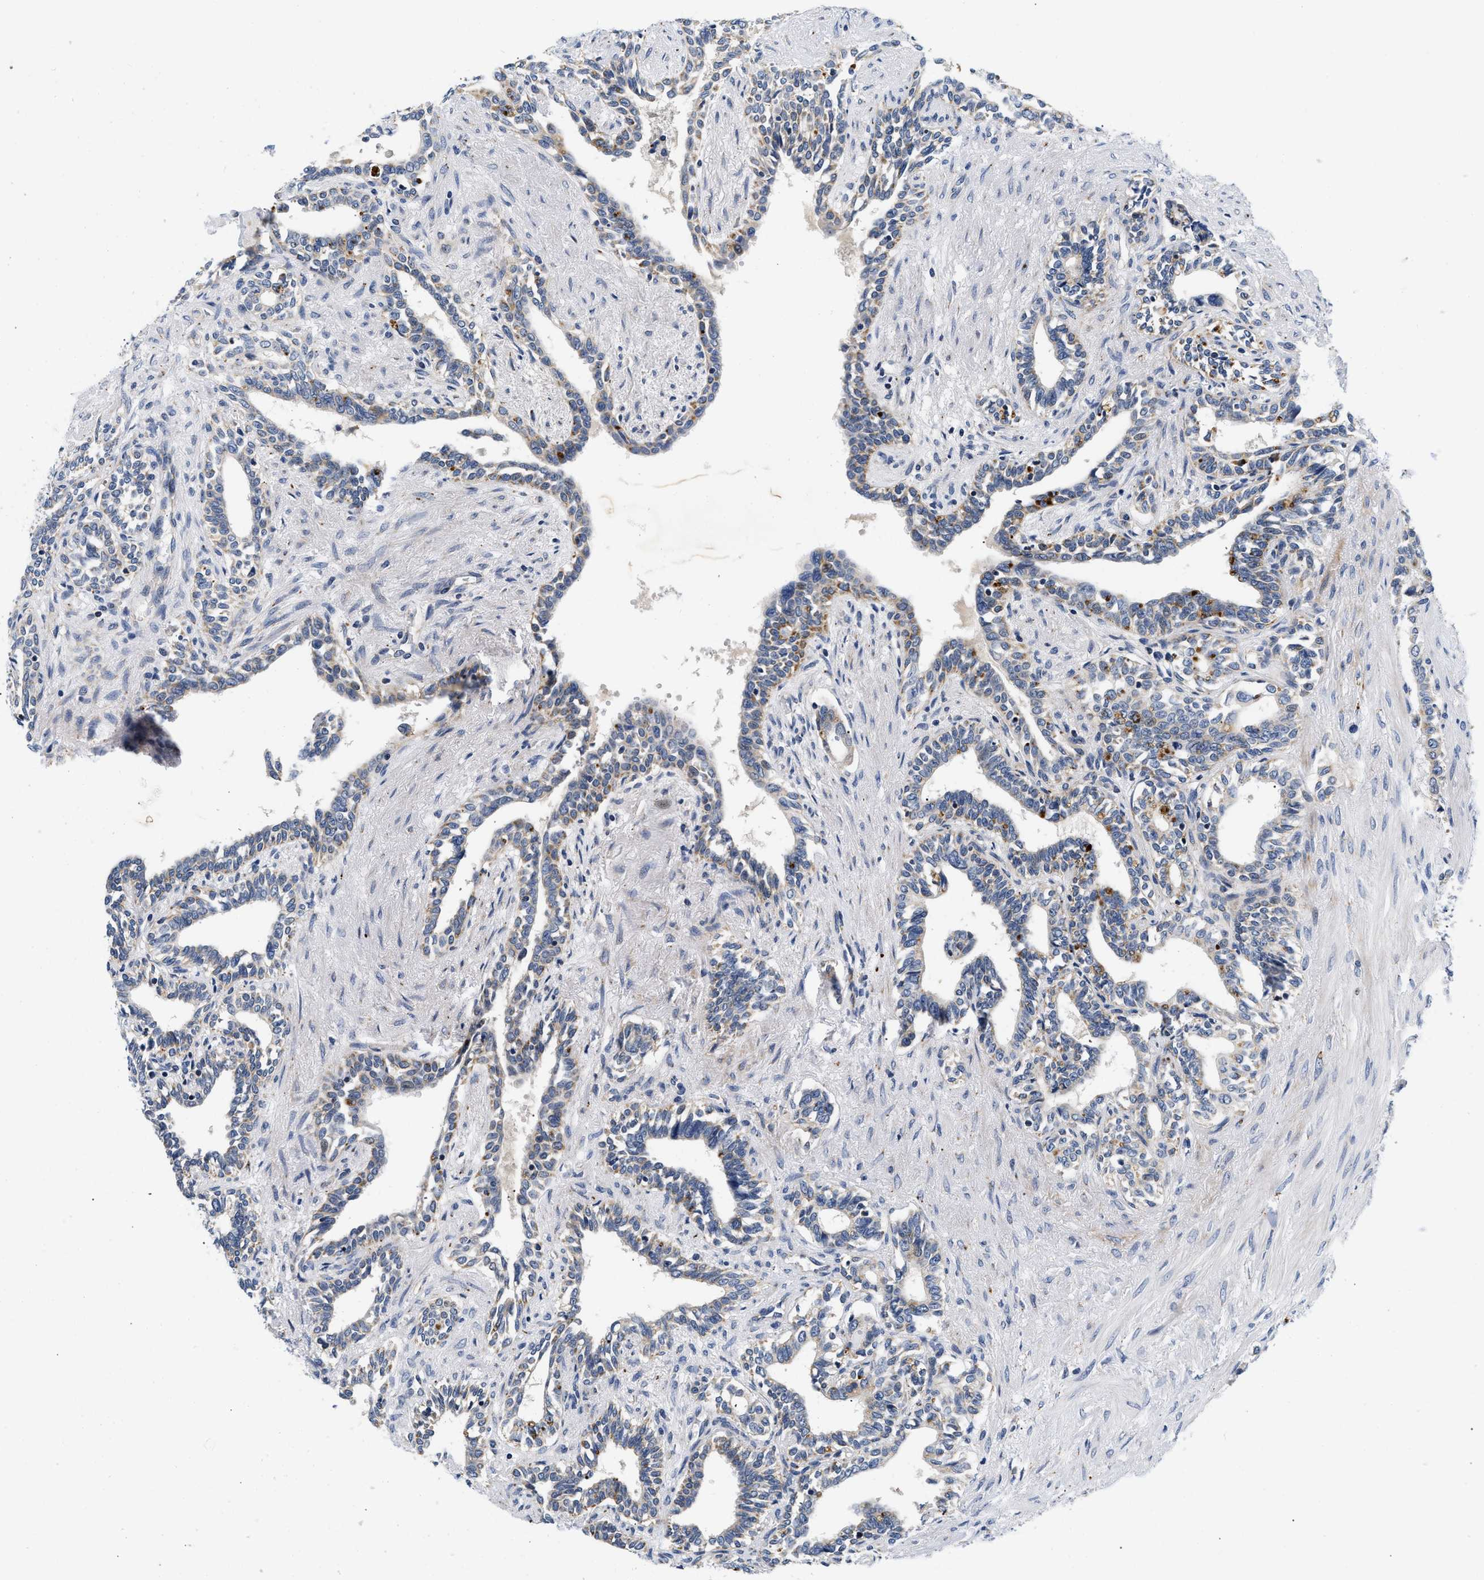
{"staining": {"intensity": "moderate", "quantity": "25%-75%", "location": "cytoplasmic/membranous"}, "tissue": "seminal vesicle", "cell_type": "Glandular cells", "image_type": "normal", "snomed": [{"axis": "morphology", "description": "Normal tissue, NOS"}, {"axis": "morphology", "description": "Adenocarcinoma, High grade"}, {"axis": "topography", "description": "Prostate"}, {"axis": "topography", "description": "Seminal veicle"}], "caption": "A brown stain shows moderate cytoplasmic/membranous expression of a protein in glandular cells of normal human seminal vesicle. The protein of interest is stained brown, and the nuclei are stained in blue (DAB (3,3'-diaminobenzidine) IHC with brightfield microscopy, high magnification).", "gene": "PDP1", "patient": {"sex": "male", "age": 55}}